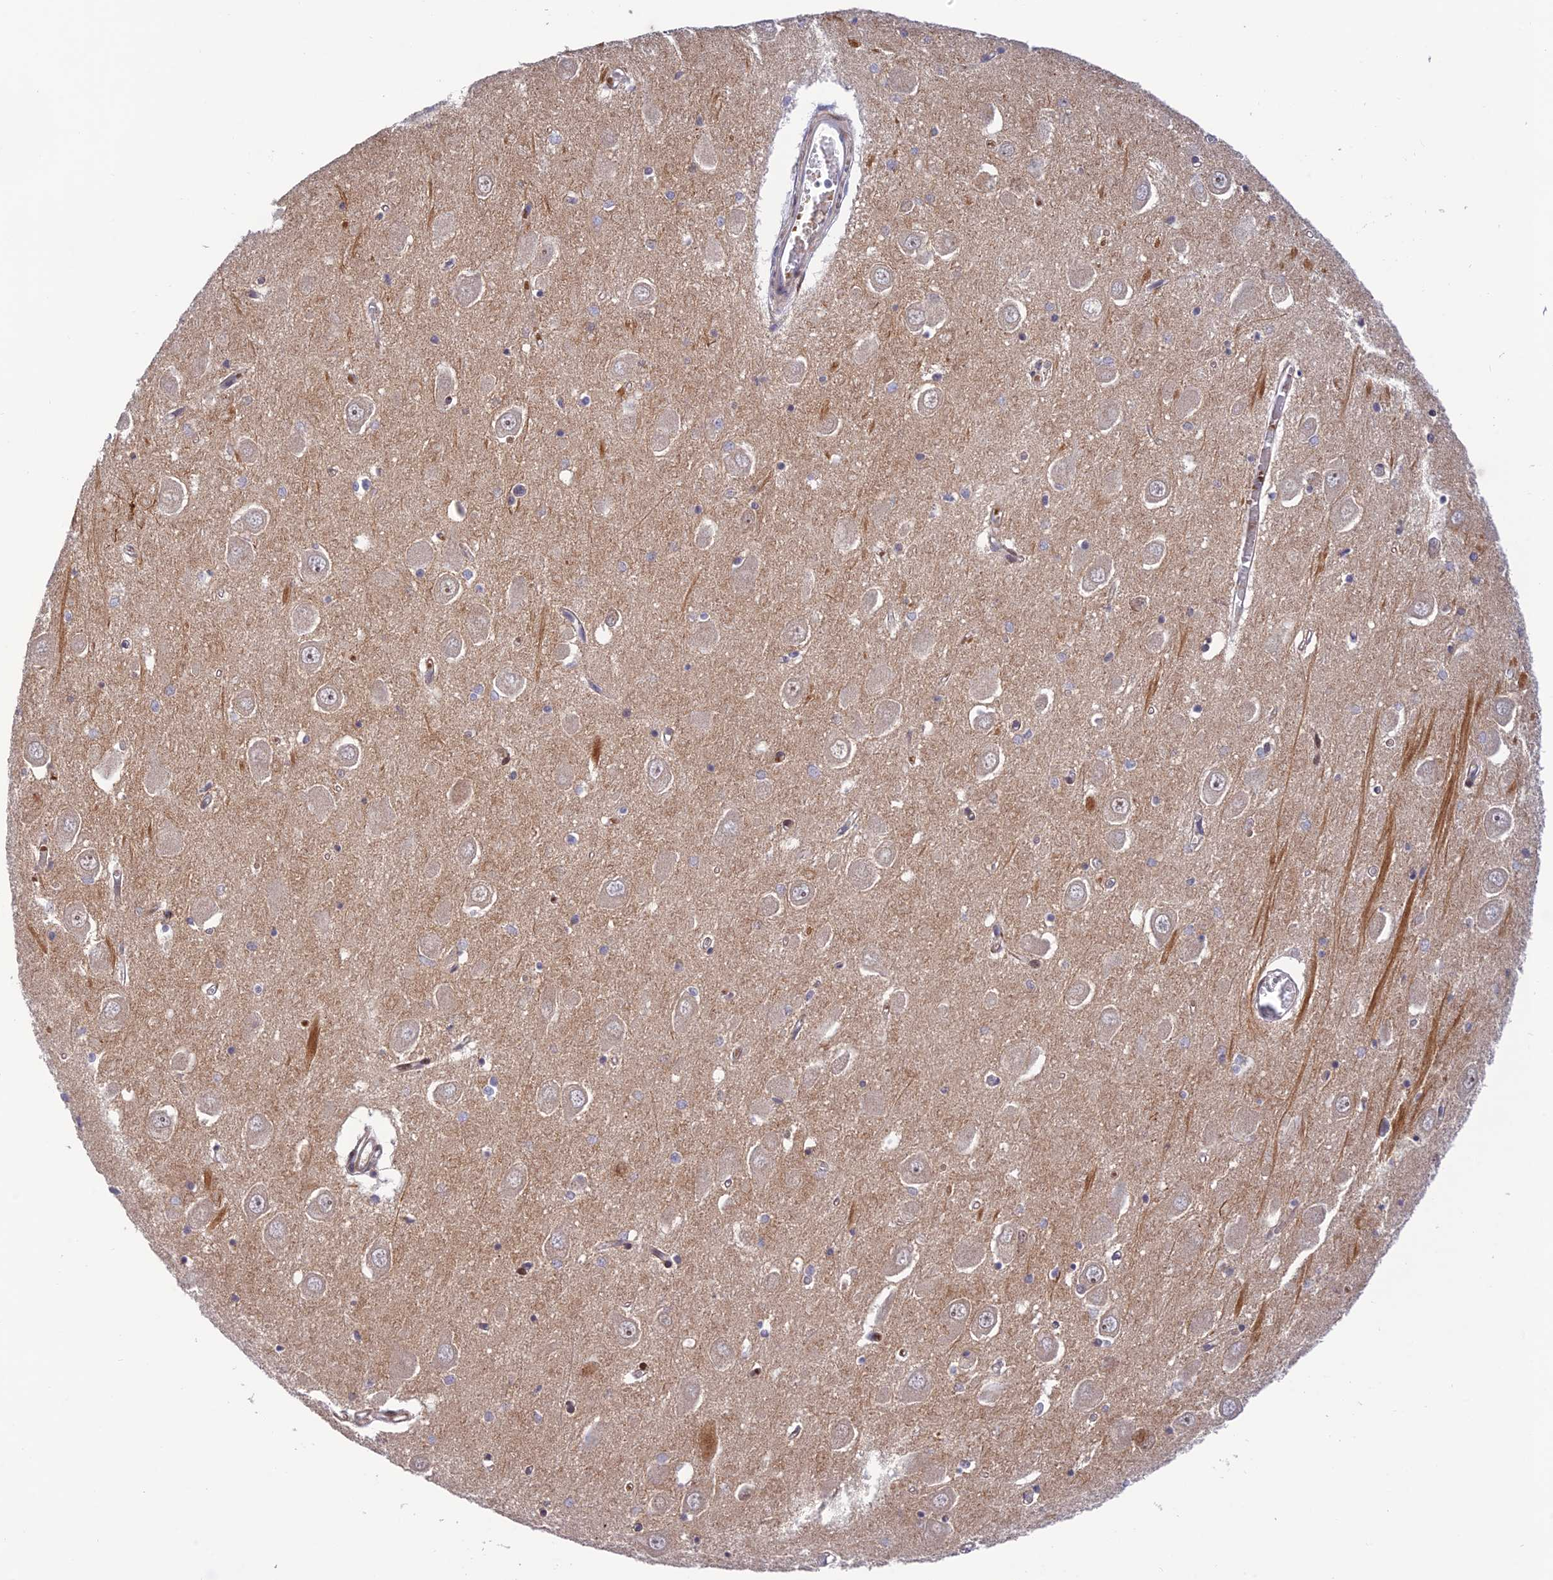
{"staining": {"intensity": "moderate", "quantity": "<25%", "location": "cytoplasmic/membranous"}, "tissue": "hippocampus", "cell_type": "Glial cells", "image_type": "normal", "snomed": [{"axis": "morphology", "description": "Normal tissue, NOS"}, {"axis": "topography", "description": "Hippocampus"}], "caption": "Protein expression analysis of benign human hippocampus reveals moderate cytoplasmic/membranous positivity in about <25% of glial cells. The staining is performed using DAB brown chromogen to label protein expression. The nuclei are counter-stained blue using hematoxylin.", "gene": "WDR55", "patient": {"sex": "male", "age": 70}}